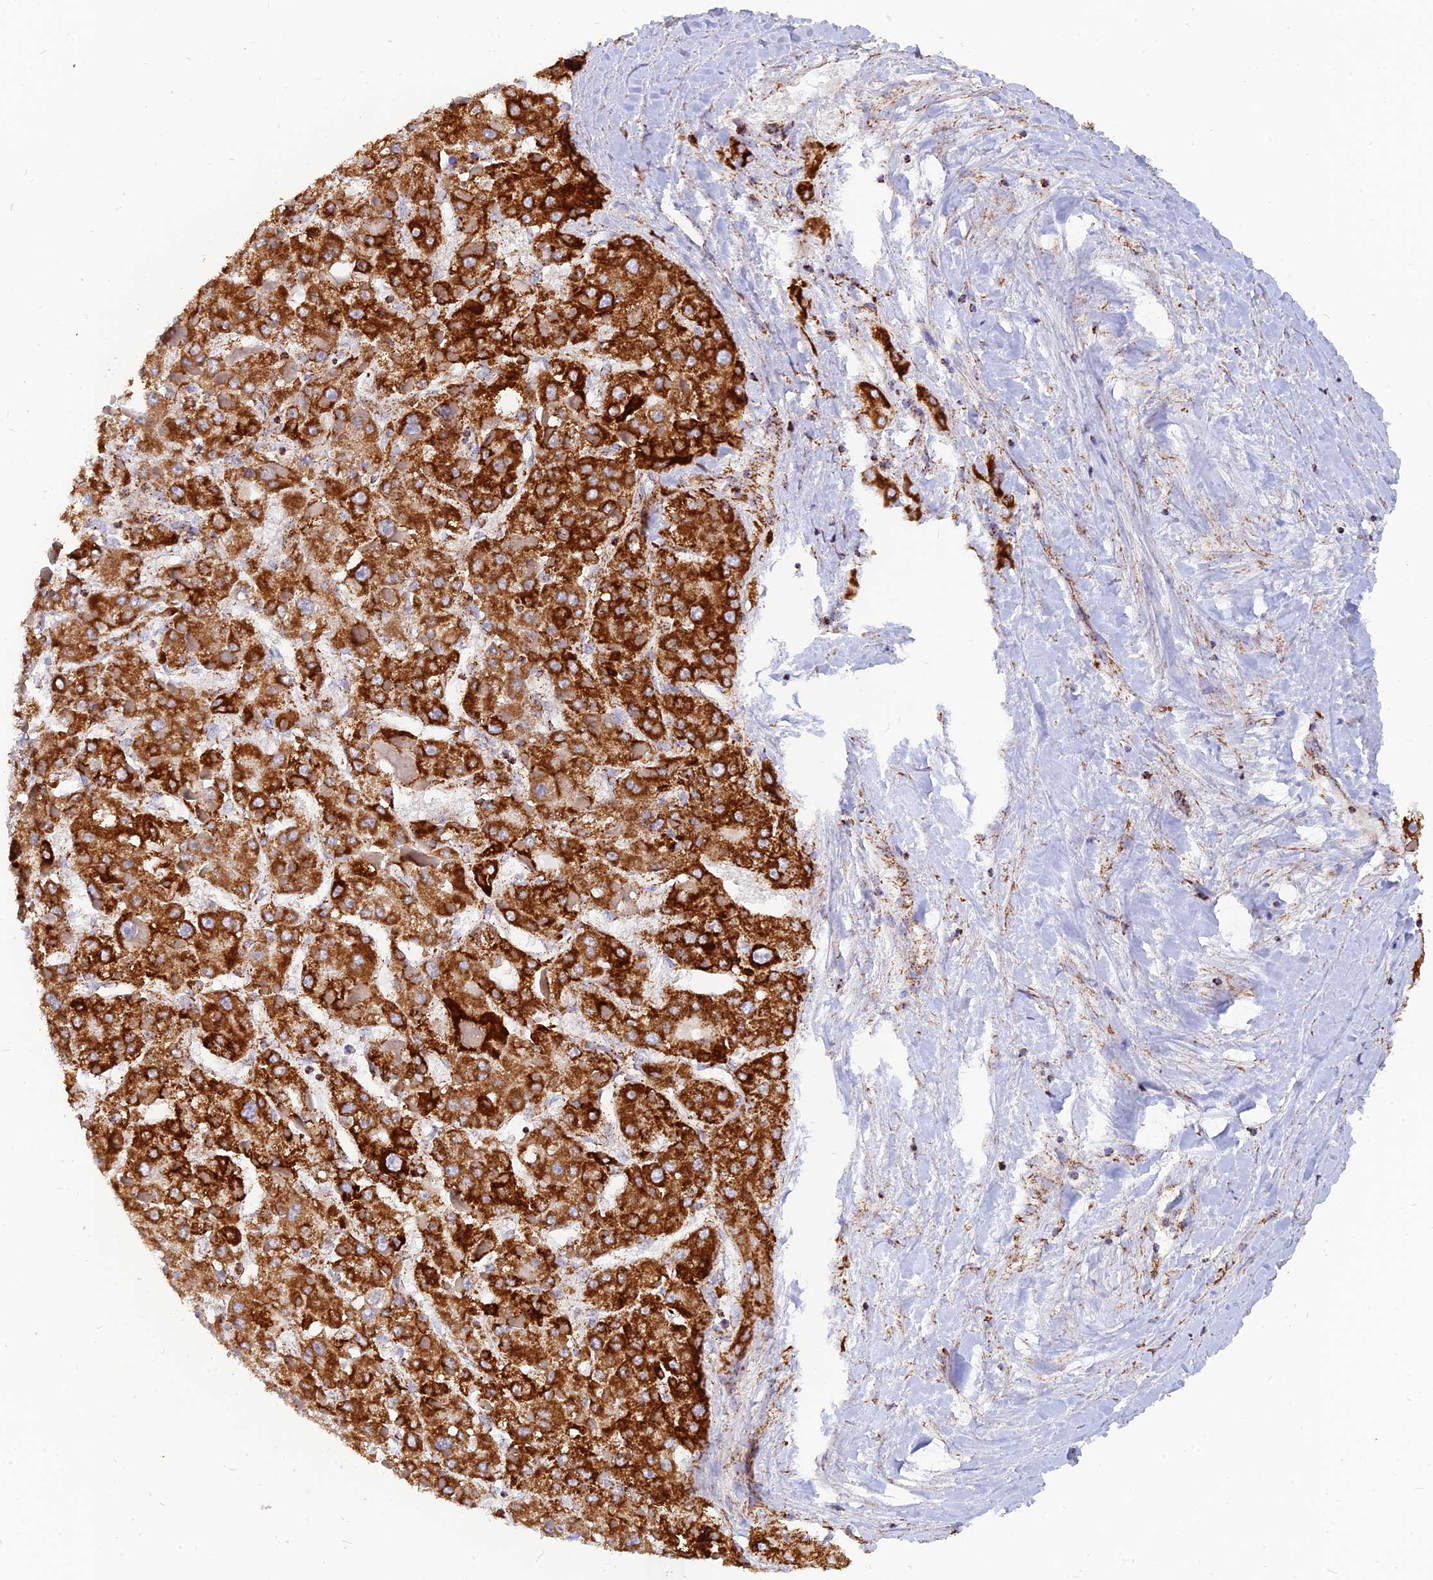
{"staining": {"intensity": "strong", "quantity": ">75%", "location": "cytoplasmic/membranous"}, "tissue": "liver cancer", "cell_type": "Tumor cells", "image_type": "cancer", "snomed": [{"axis": "morphology", "description": "Carcinoma, Hepatocellular, NOS"}, {"axis": "topography", "description": "Liver"}], "caption": "A histopathology image showing strong cytoplasmic/membranous expression in about >75% of tumor cells in liver cancer, as visualized by brown immunohistochemical staining.", "gene": "NDUFB6", "patient": {"sex": "female", "age": 73}}